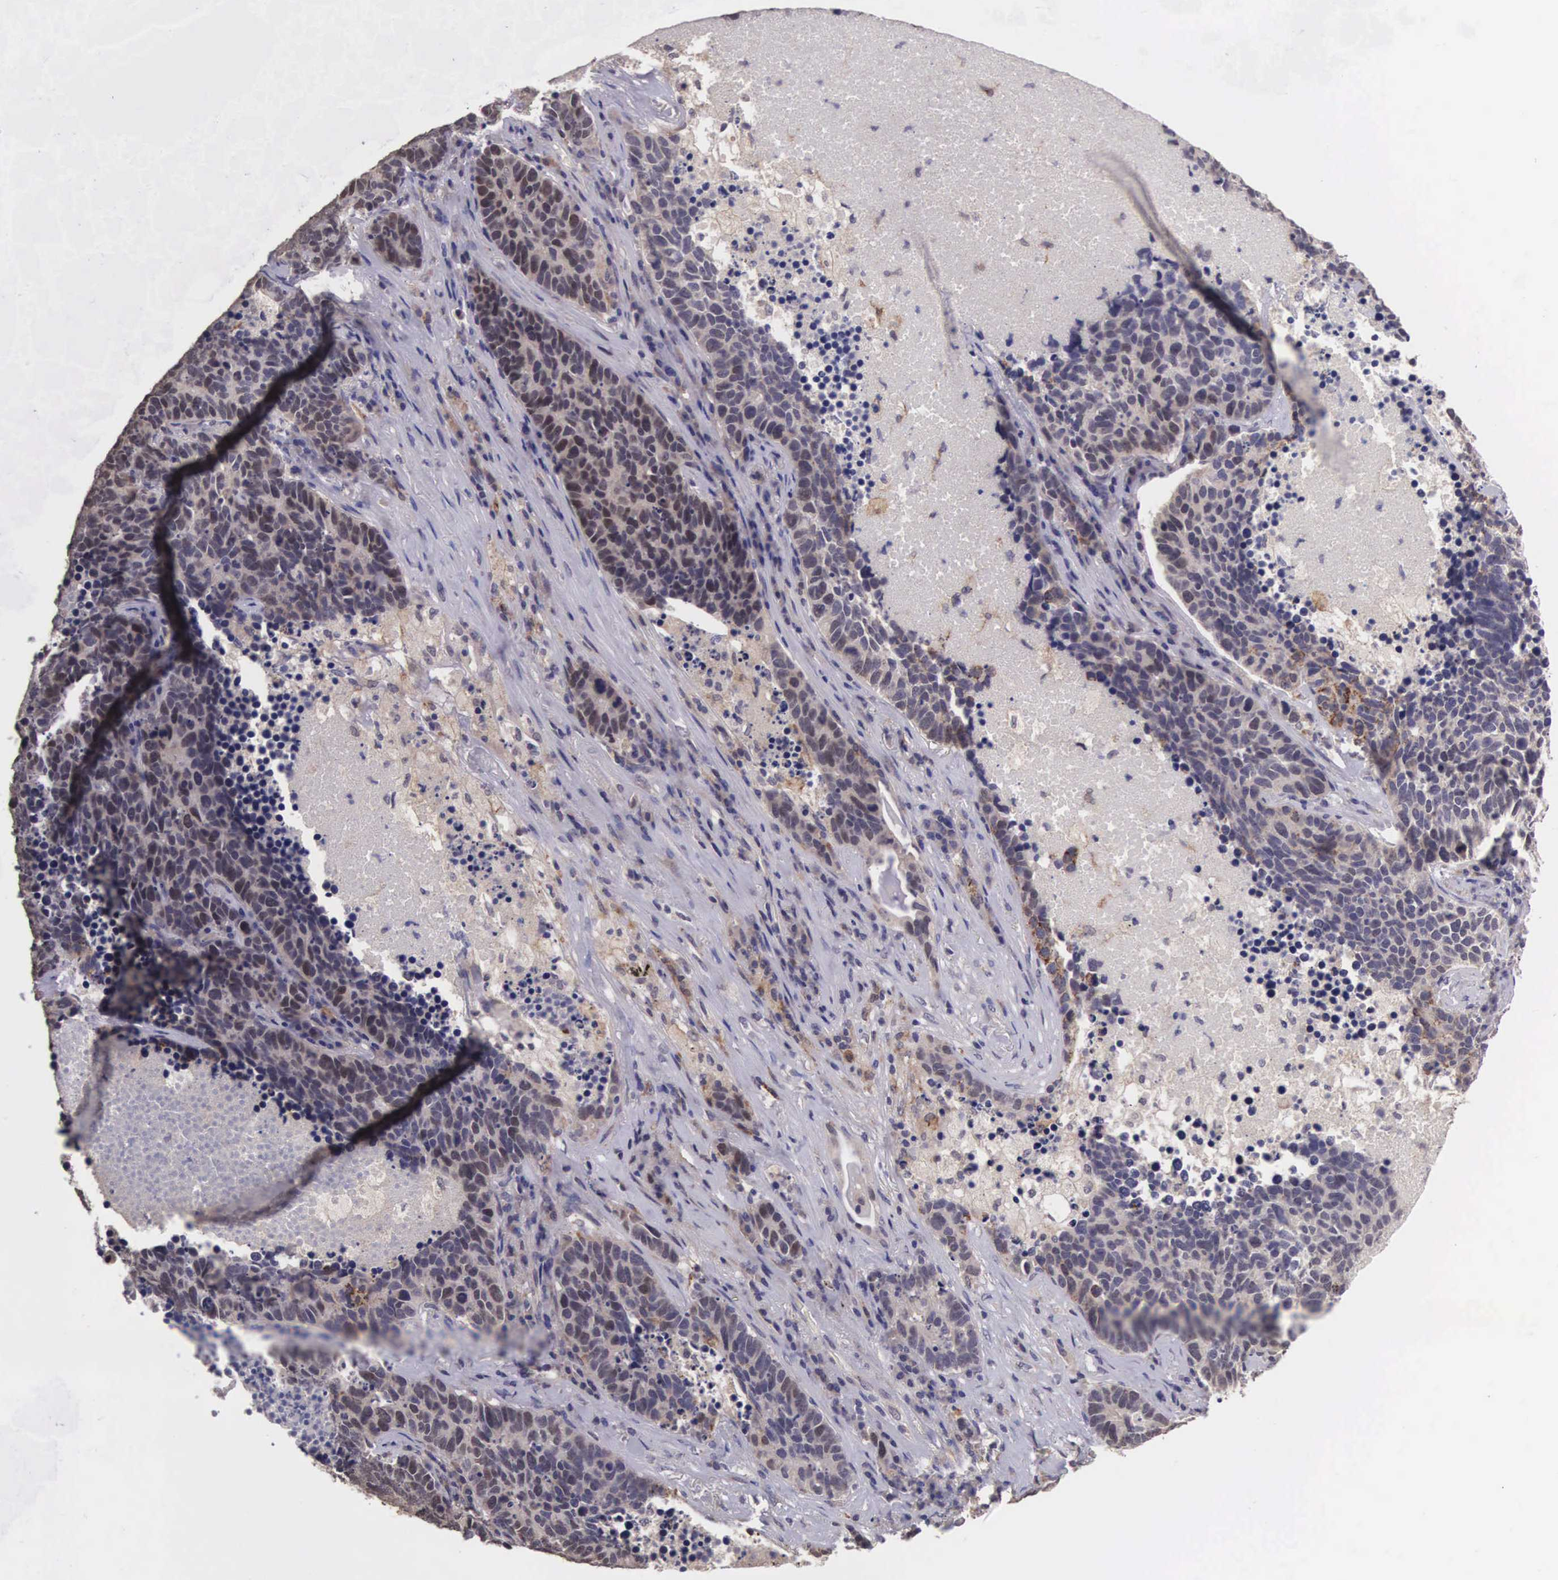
{"staining": {"intensity": "moderate", "quantity": "25%-75%", "location": "cytoplasmic/membranous,nuclear"}, "tissue": "lung cancer", "cell_type": "Tumor cells", "image_type": "cancer", "snomed": [{"axis": "morphology", "description": "Neoplasm, malignant, NOS"}, {"axis": "topography", "description": "Lung"}], "caption": "Human lung neoplasm (malignant) stained with a protein marker reveals moderate staining in tumor cells.", "gene": "CDC45", "patient": {"sex": "female", "age": 75}}